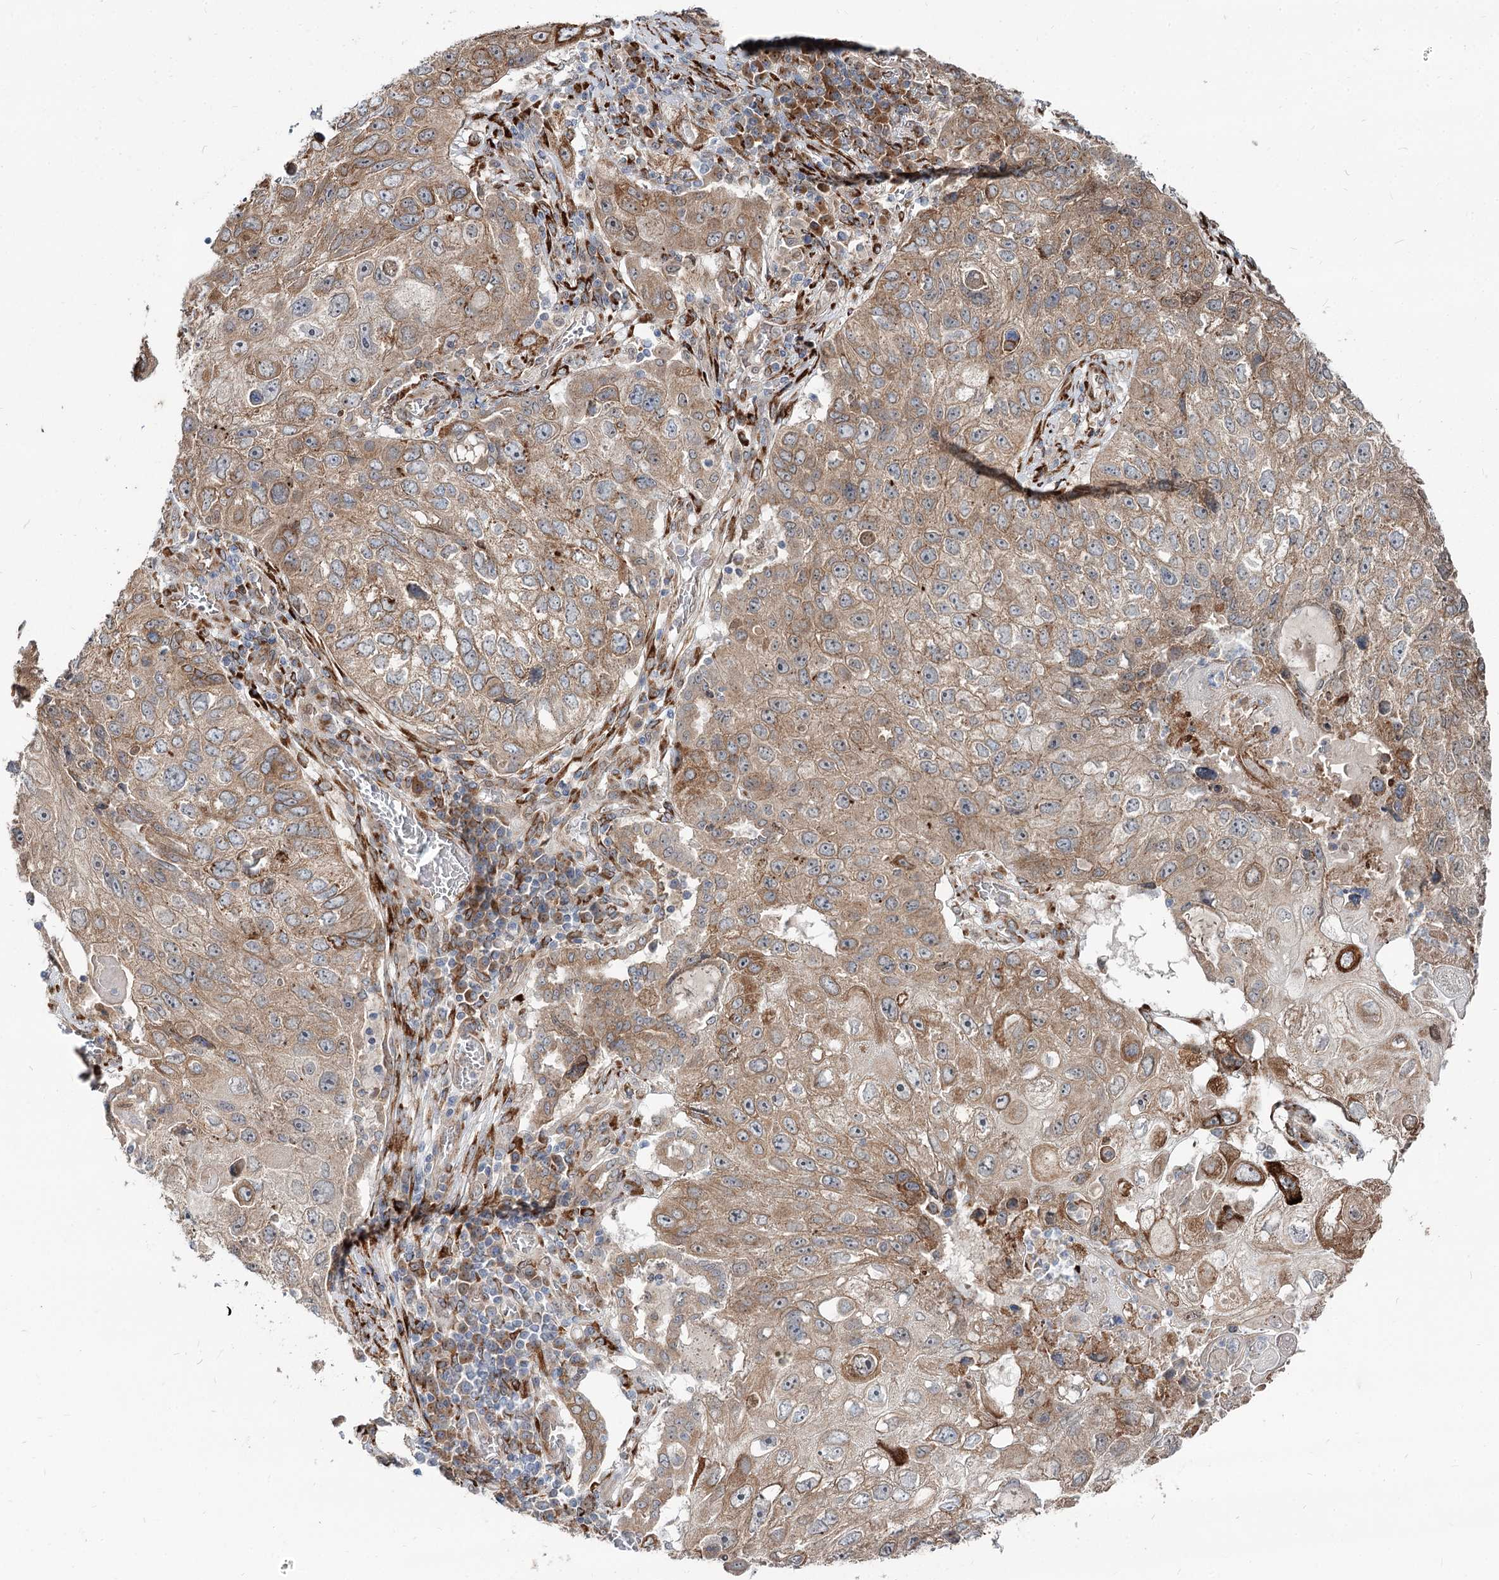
{"staining": {"intensity": "moderate", "quantity": ">75%", "location": "cytoplasmic/membranous"}, "tissue": "lung cancer", "cell_type": "Tumor cells", "image_type": "cancer", "snomed": [{"axis": "morphology", "description": "Squamous cell carcinoma, NOS"}, {"axis": "topography", "description": "Lung"}], "caption": "Human lung cancer stained with a protein marker demonstrates moderate staining in tumor cells.", "gene": "SPART", "patient": {"sex": "male", "age": 61}}